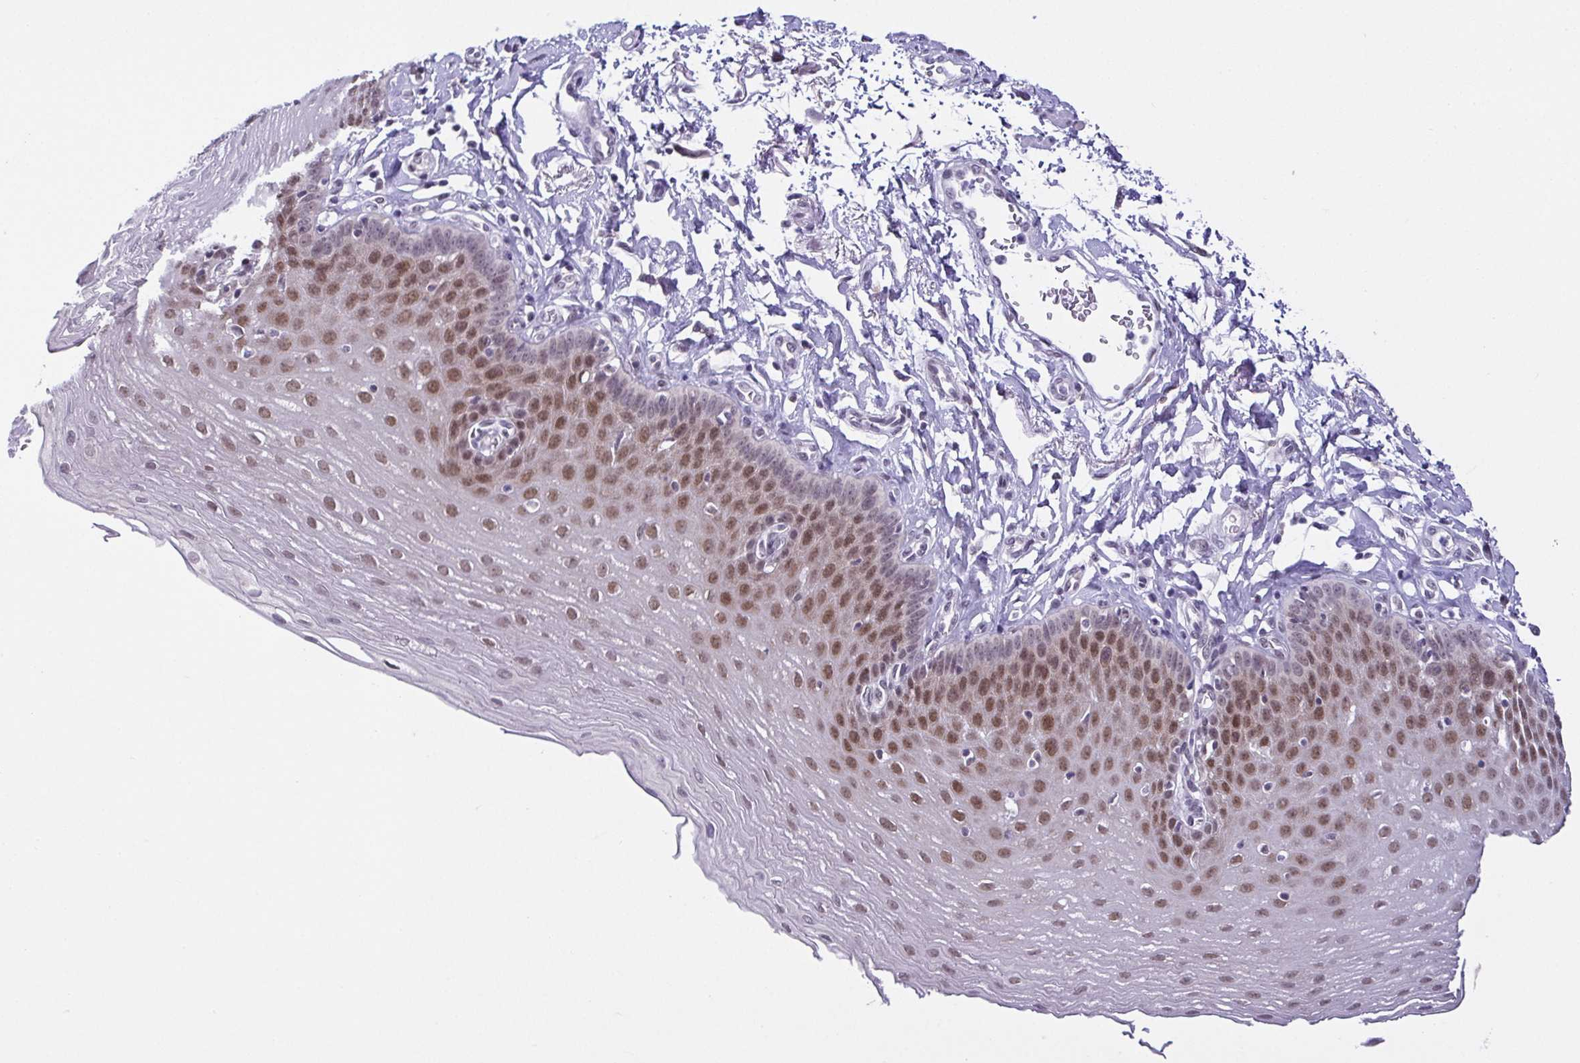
{"staining": {"intensity": "moderate", "quantity": "25%-75%", "location": "nuclear"}, "tissue": "esophagus", "cell_type": "Squamous epithelial cells", "image_type": "normal", "snomed": [{"axis": "morphology", "description": "Normal tissue, NOS"}, {"axis": "topography", "description": "Esophagus"}], "caption": "Moderate nuclear protein staining is present in about 25%-75% of squamous epithelial cells in esophagus.", "gene": "RBM3", "patient": {"sex": "female", "age": 81}}